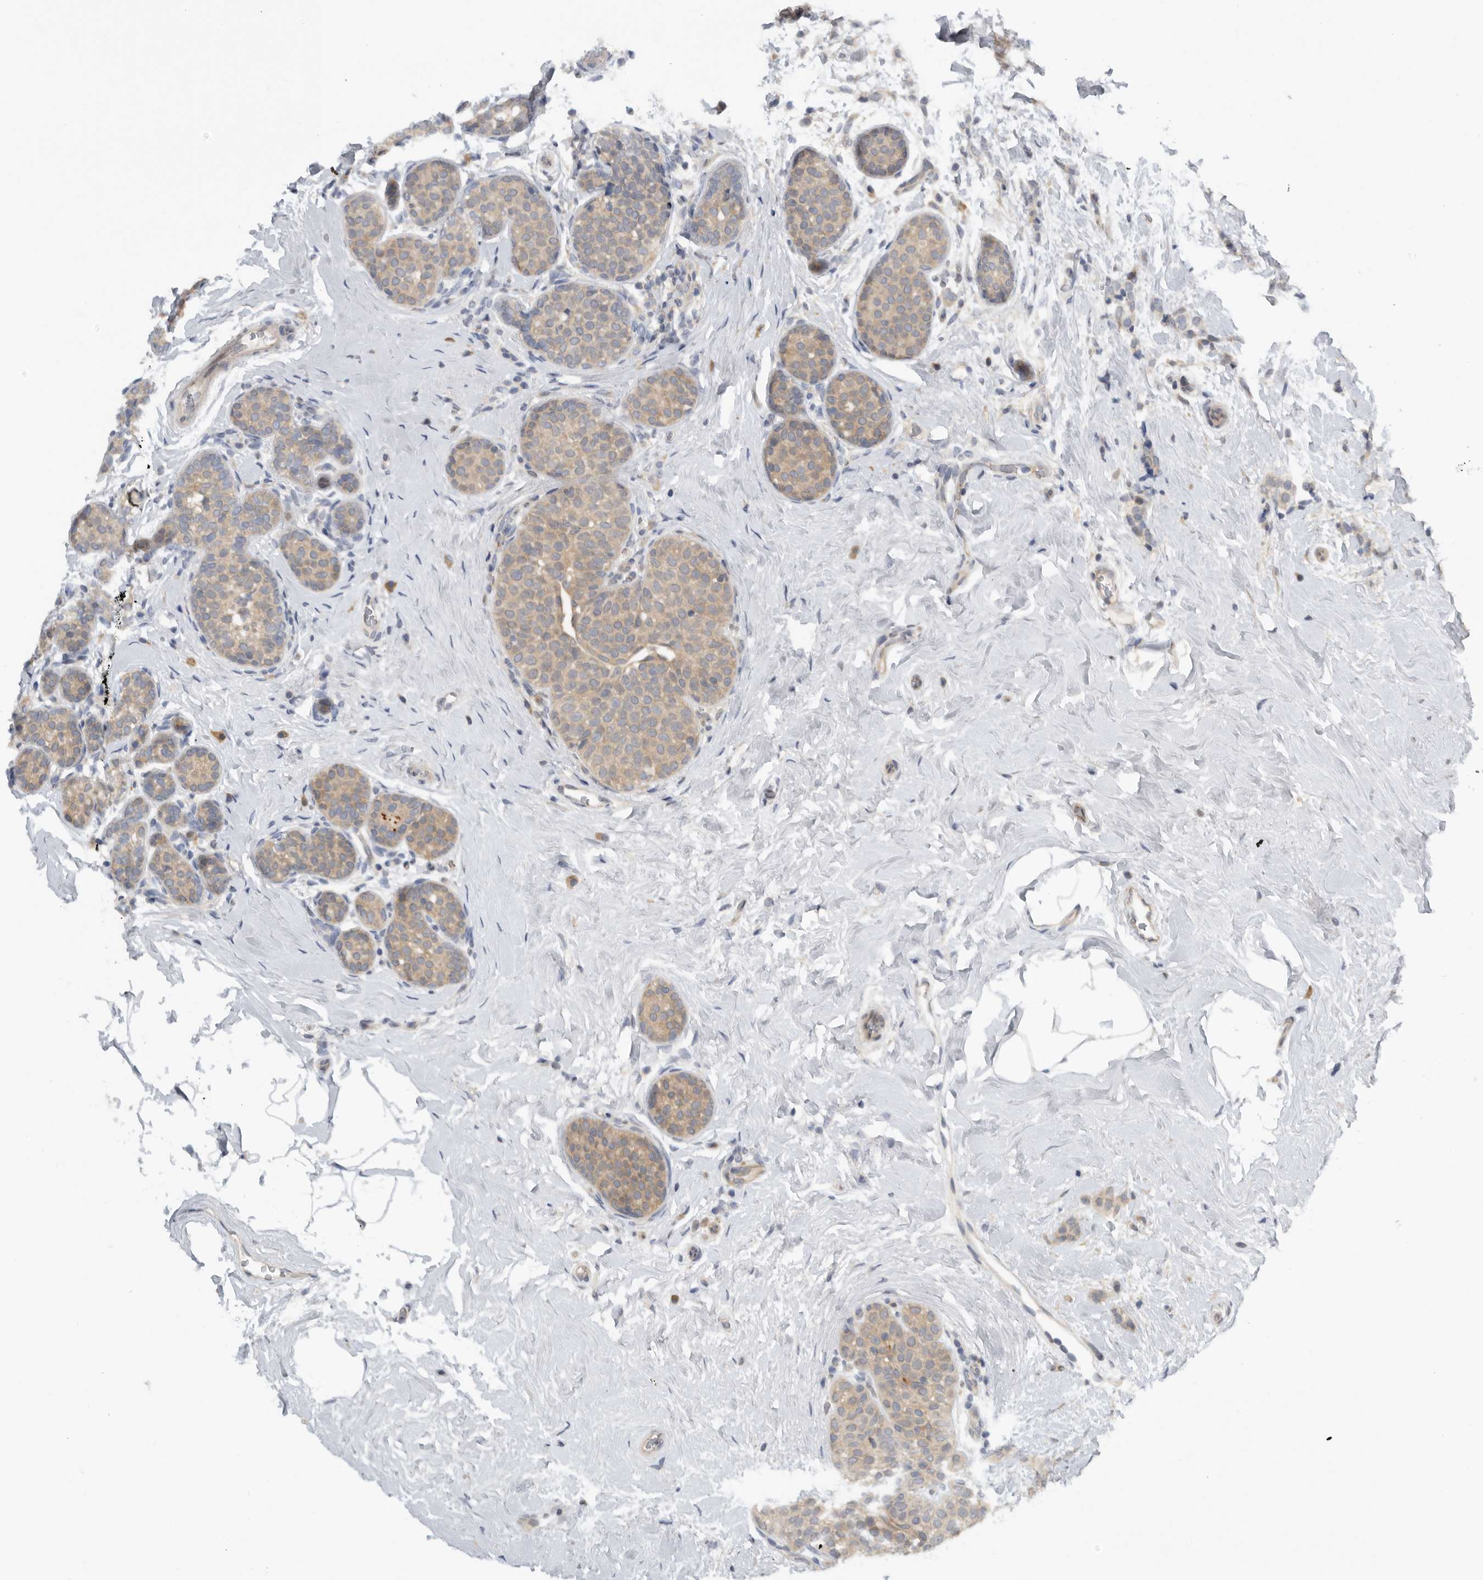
{"staining": {"intensity": "weak", "quantity": ">75%", "location": "cytoplasmic/membranous"}, "tissue": "breast cancer", "cell_type": "Tumor cells", "image_type": "cancer", "snomed": [{"axis": "morphology", "description": "Lobular carcinoma, in situ"}, {"axis": "morphology", "description": "Lobular carcinoma"}, {"axis": "topography", "description": "Breast"}], "caption": "Immunohistochemical staining of breast cancer (lobular carcinoma) displays low levels of weak cytoplasmic/membranous protein expression in about >75% of tumor cells. The staining was performed using DAB, with brown indicating positive protein expression. Nuclei are stained blue with hematoxylin.", "gene": "AASDHPPT", "patient": {"sex": "female", "age": 41}}